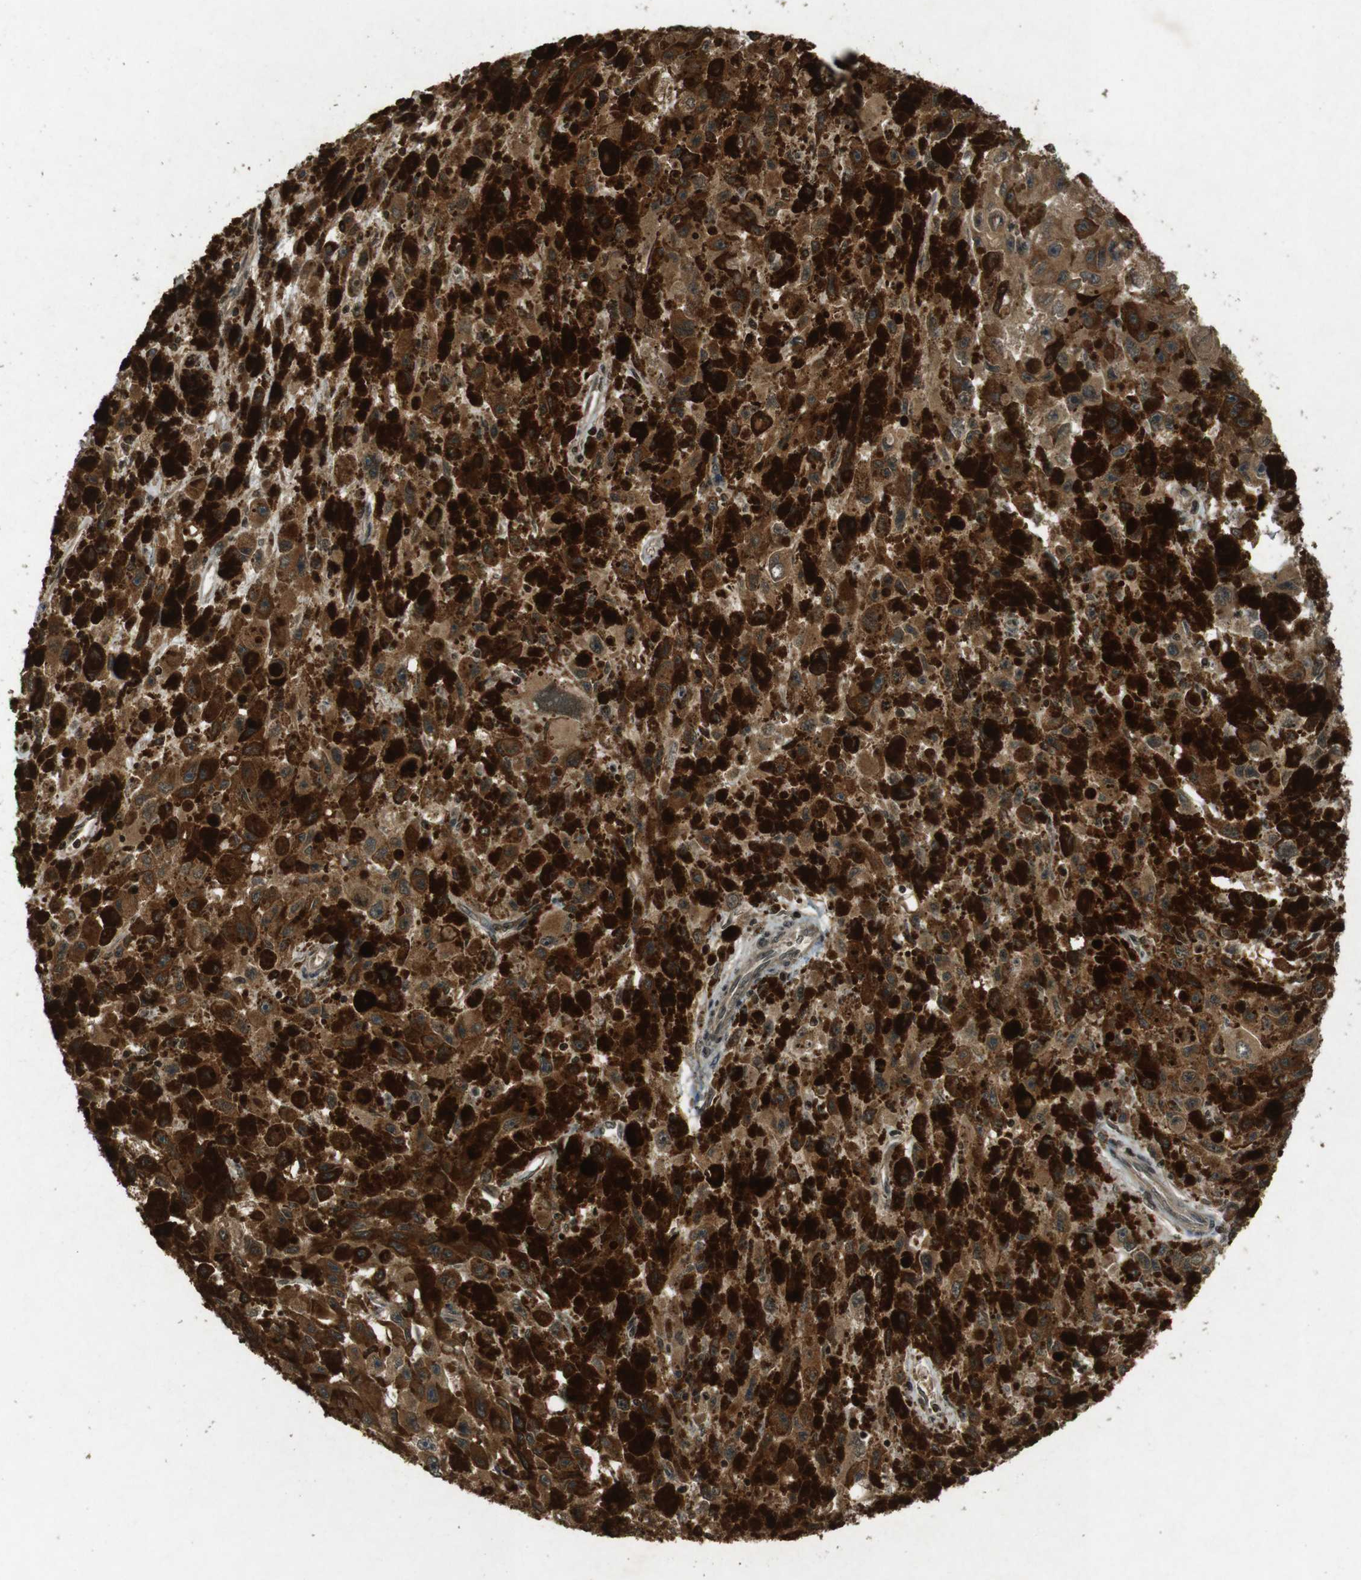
{"staining": {"intensity": "moderate", "quantity": ">75%", "location": "cytoplasmic/membranous"}, "tissue": "melanoma", "cell_type": "Tumor cells", "image_type": "cancer", "snomed": [{"axis": "morphology", "description": "Malignant melanoma, NOS"}, {"axis": "topography", "description": "Skin"}], "caption": "Immunohistochemistry photomicrograph of human malignant melanoma stained for a protein (brown), which reveals medium levels of moderate cytoplasmic/membranous positivity in approximately >75% of tumor cells.", "gene": "TAP1", "patient": {"sex": "female", "age": 104}}